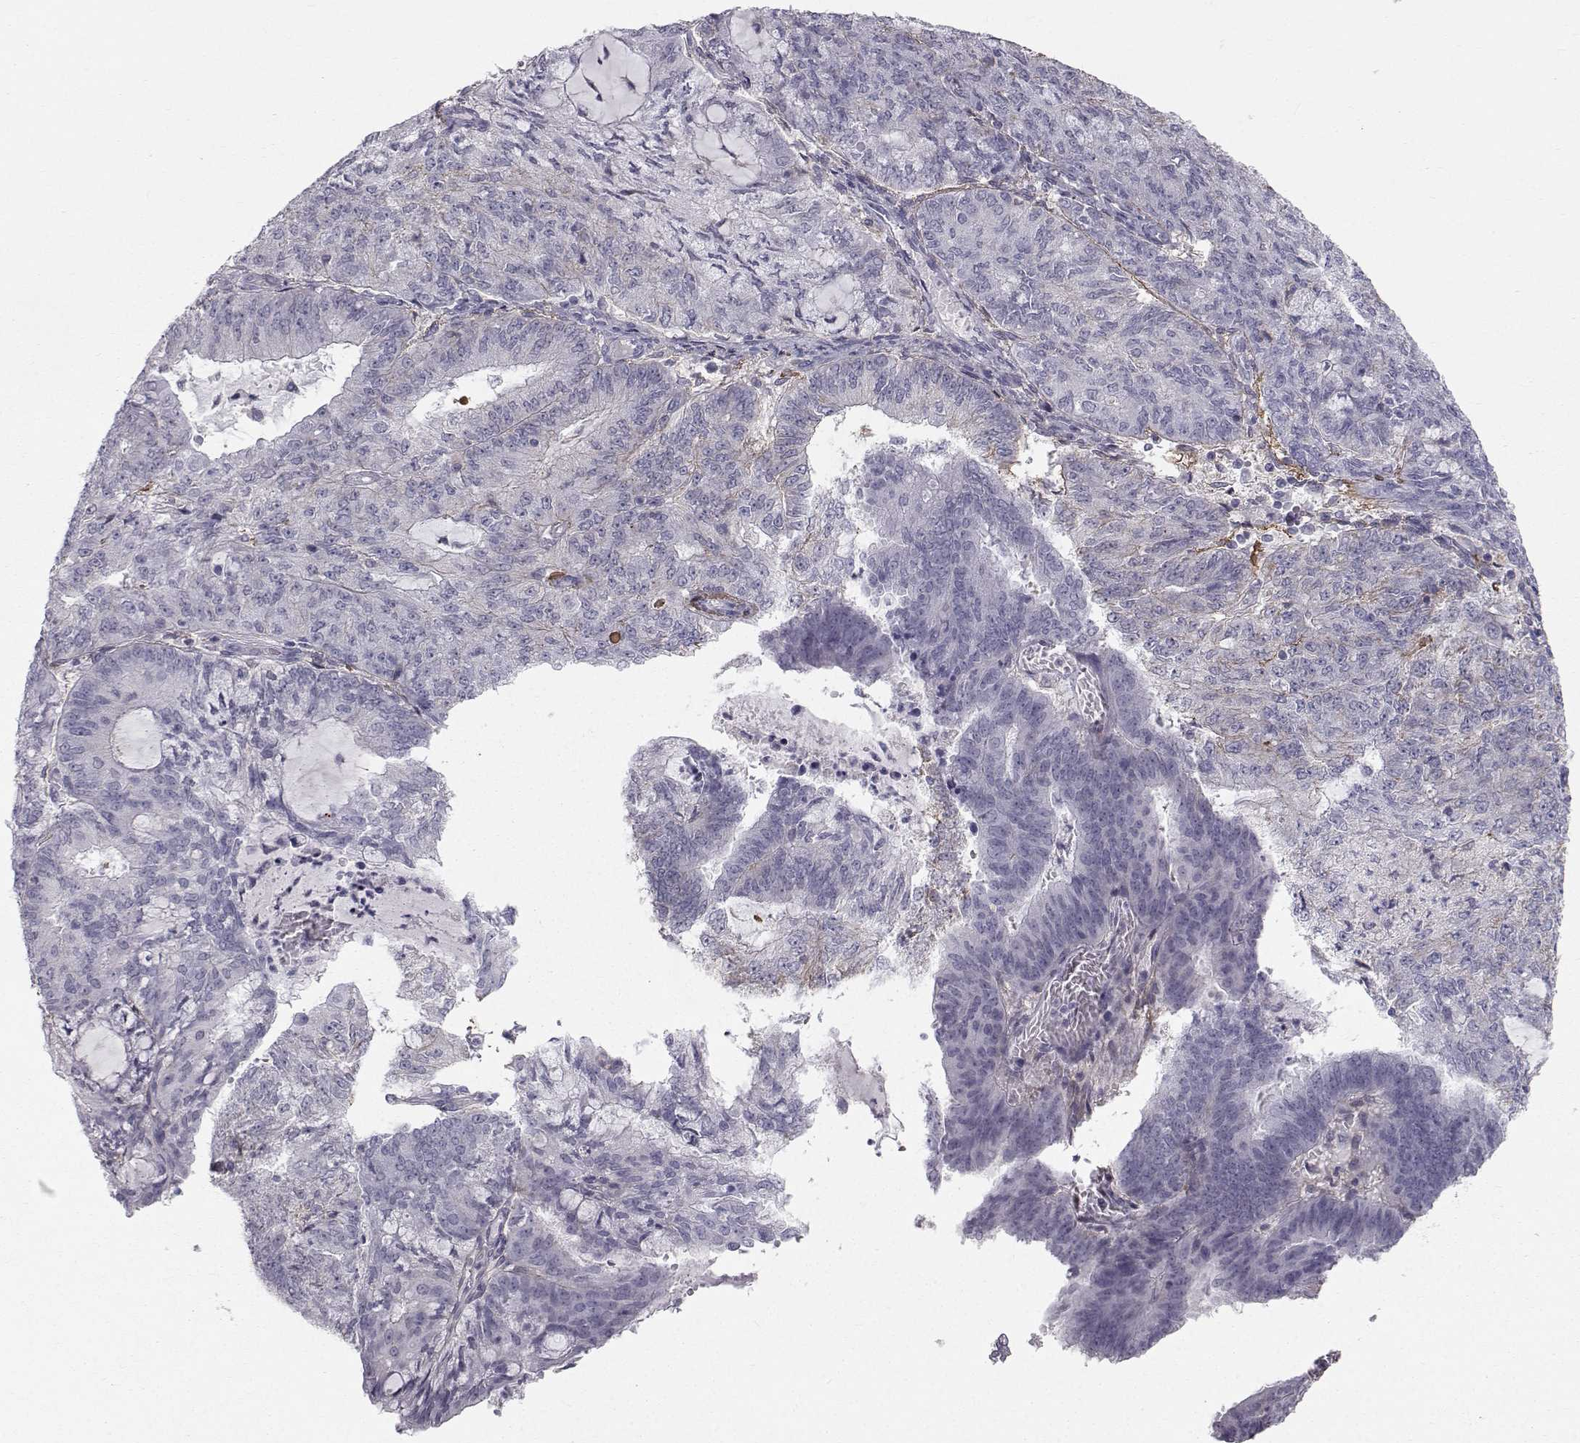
{"staining": {"intensity": "negative", "quantity": "none", "location": "none"}, "tissue": "endometrial cancer", "cell_type": "Tumor cells", "image_type": "cancer", "snomed": [{"axis": "morphology", "description": "Adenocarcinoma, NOS"}, {"axis": "topography", "description": "Endometrium"}], "caption": "A micrograph of human endometrial adenocarcinoma is negative for staining in tumor cells. (DAB immunohistochemistry (IHC), high magnification).", "gene": "SPDYE4", "patient": {"sex": "female", "age": 82}}